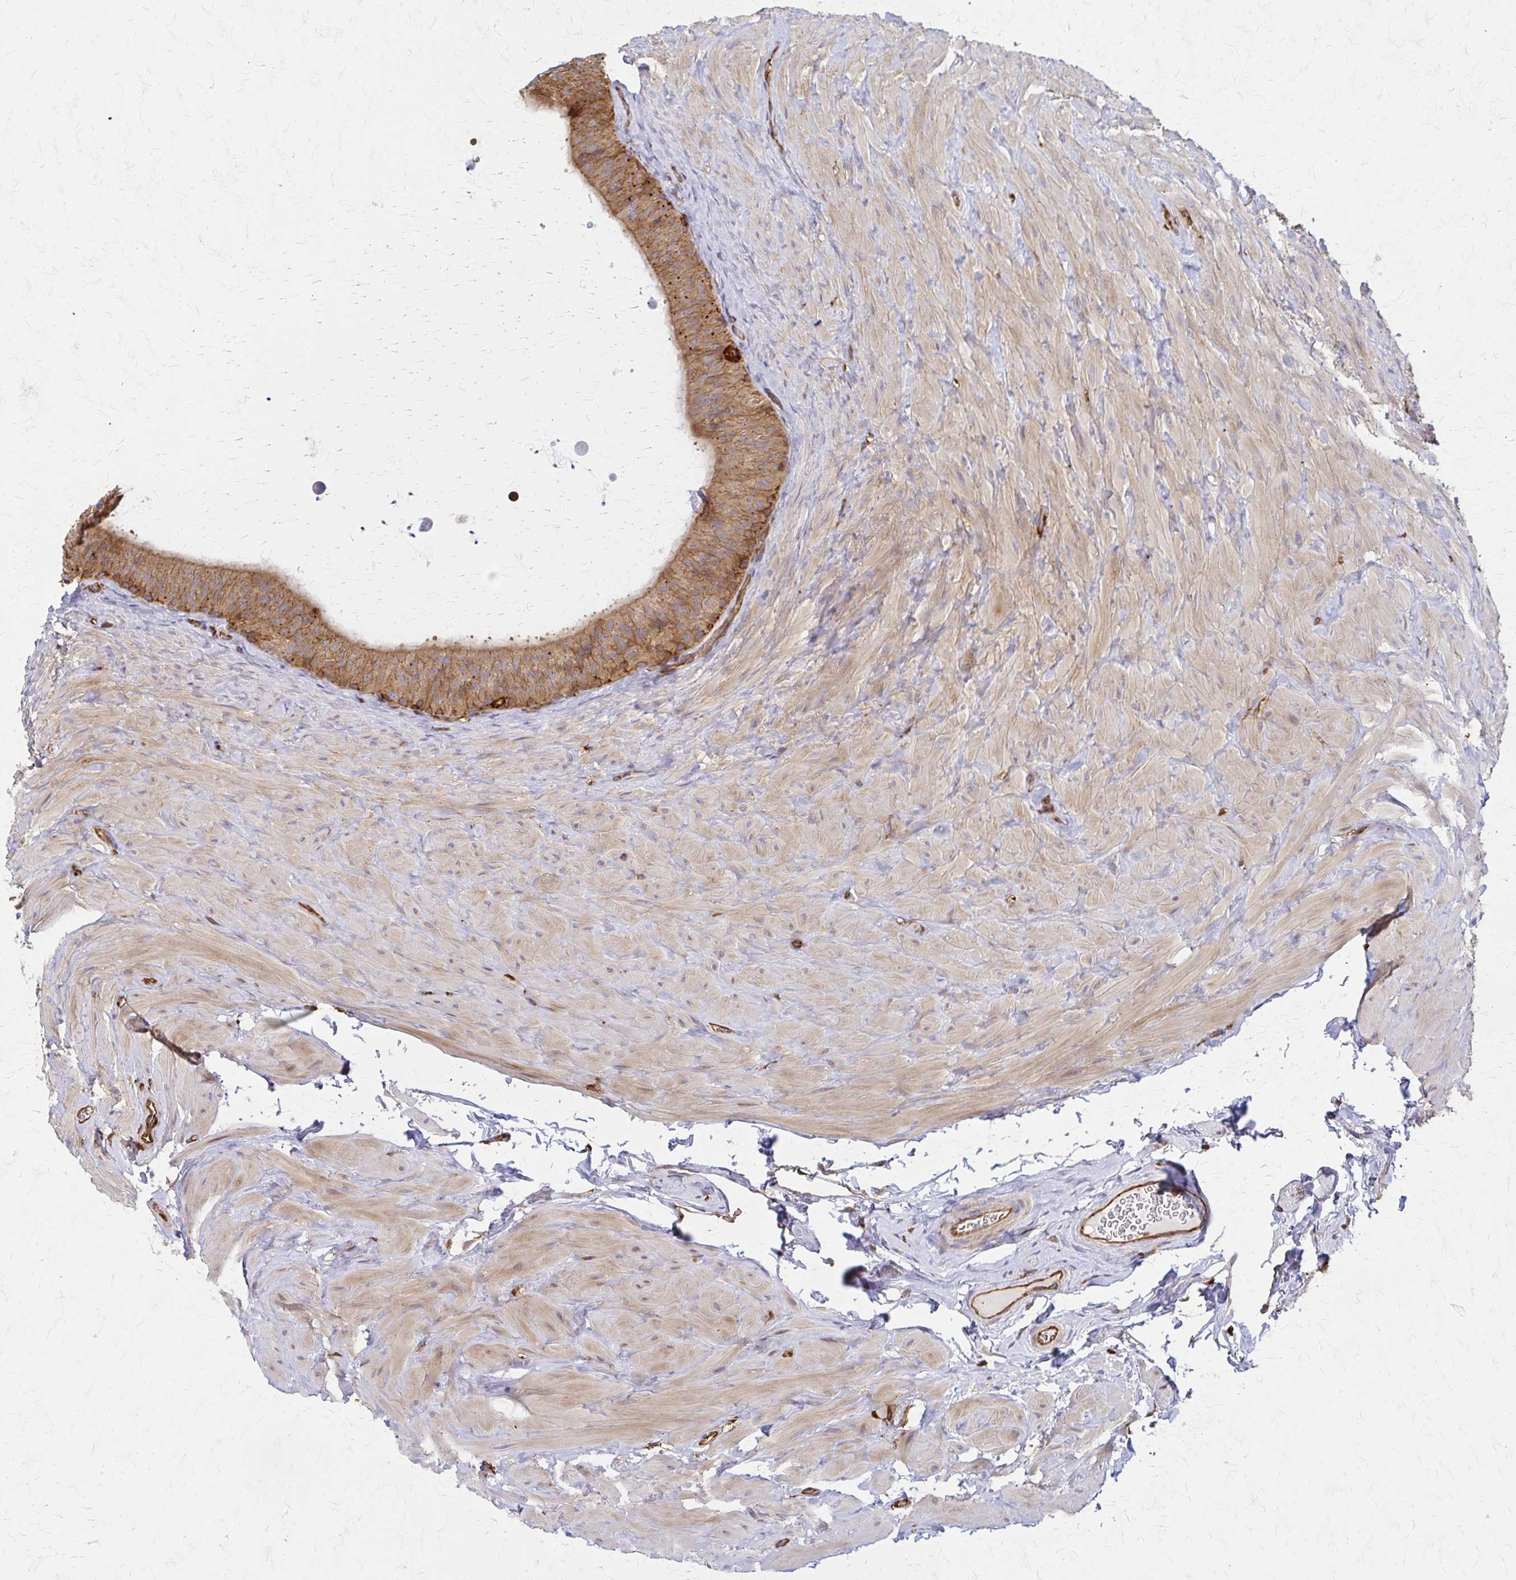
{"staining": {"intensity": "moderate", "quantity": ">75%", "location": "cytoplasmic/membranous"}, "tissue": "epididymis", "cell_type": "Glandular cells", "image_type": "normal", "snomed": [{"axis": "morphology", "description": "Normal tissue, NOS"}, {"axis": "topography", "description": "Epididymis, spermatic cord, NOS"}, {"axis": "topography", "description": "Epididymis"}], "caption": "Epididymis stained with a brown dye demonstrates moderate cytoplasmic/membranous positive positivity in about >75% of glandular cells.", "gene": "WASF2", "patient": {"sex": "male", "age": 31}}